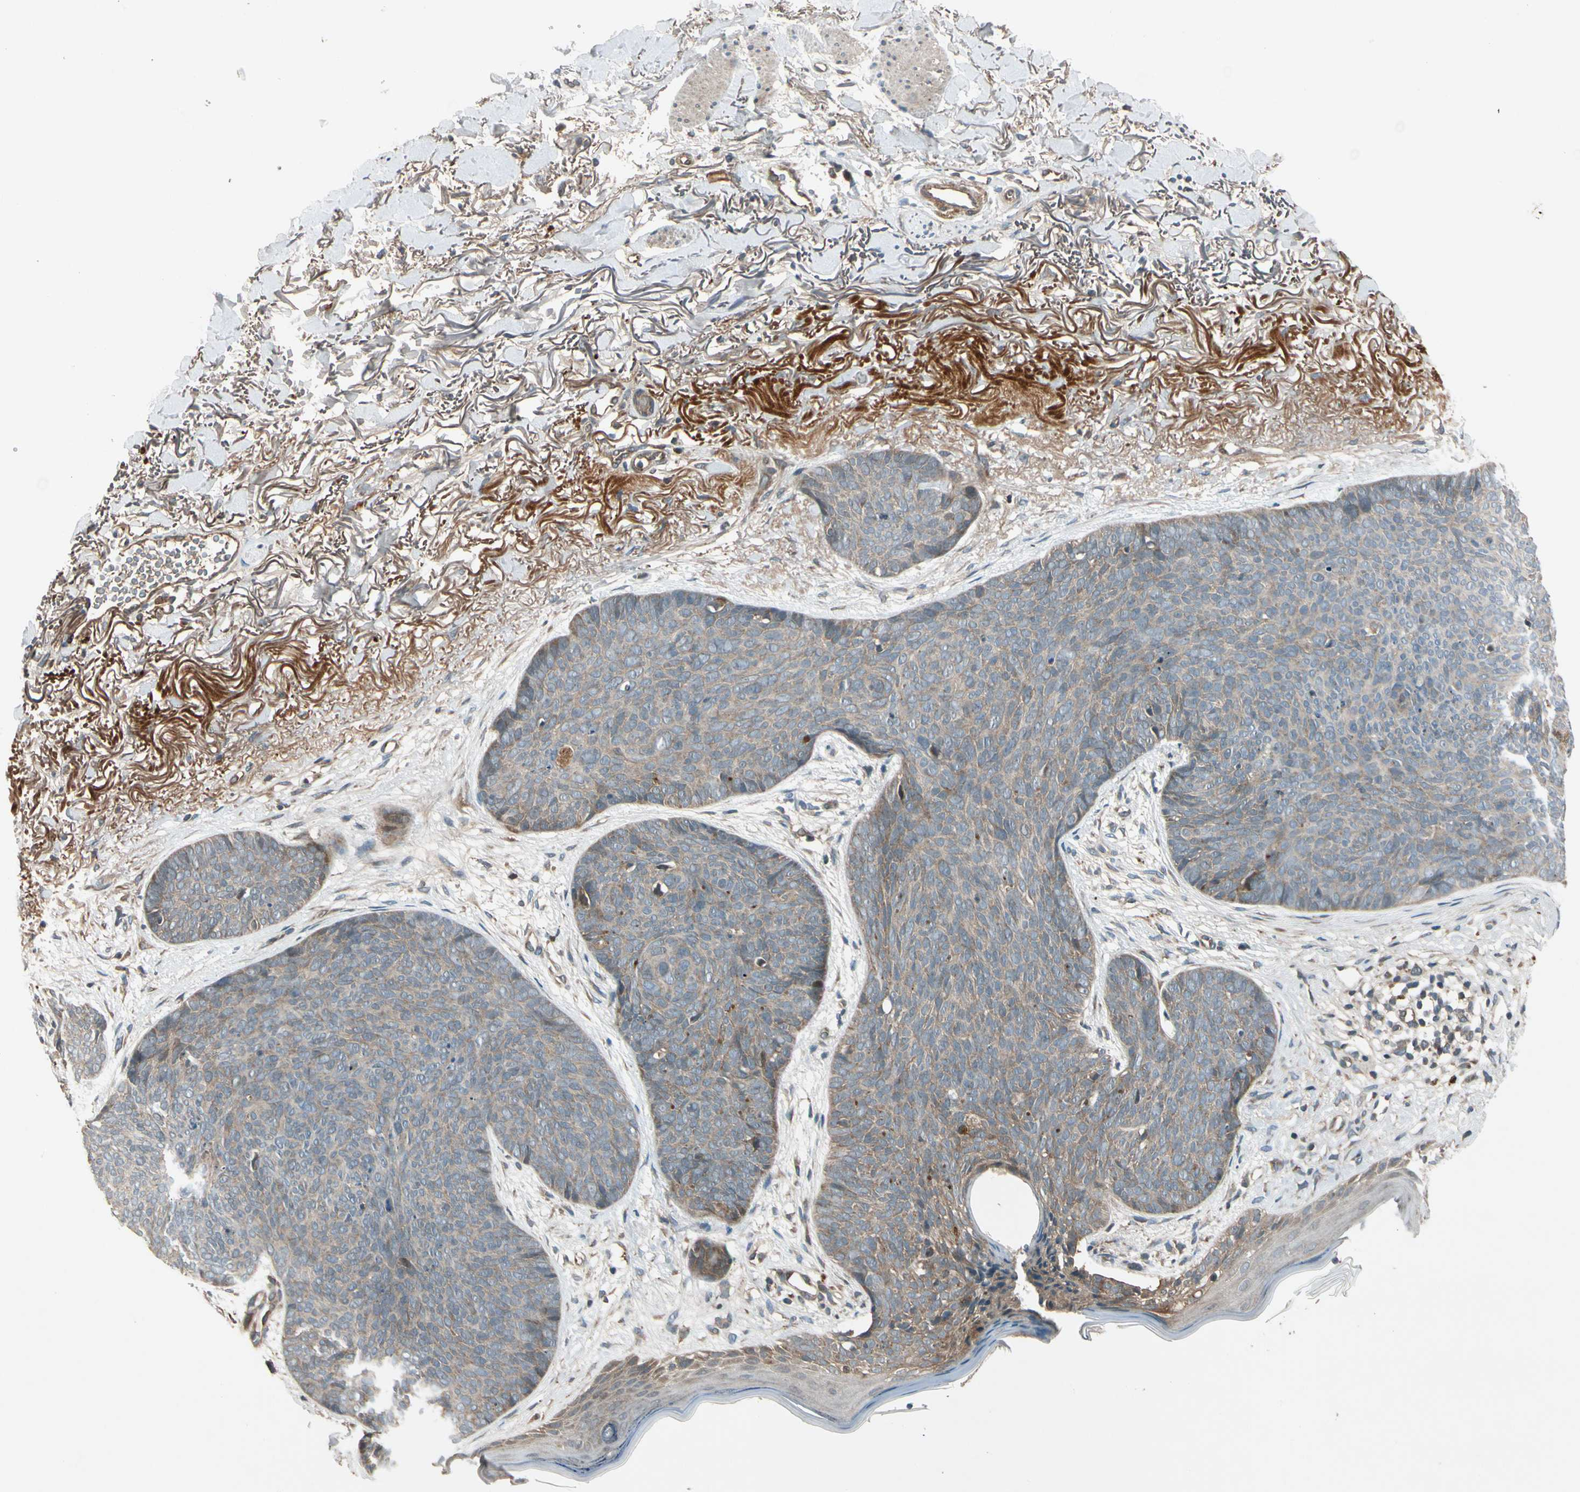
{"staining": {"intensity": "weak", "quantity": ">75%", "location": "cytoplasmic/membranous"}, "tissue": "skin cancer", "cell_type": "Tumor cells", "image_type": "cancer", "snomed": [{"axis": "morphology", "description": "Normal tissue, NOS"}, {"axis": "morphology", "description": "Basal cell carcinoma"}, {"axis": "topography", "description": "Skin"}], "caption": "Immunohistochemical staining of skin cancer (basal cell carcinoma) reveals weak cytoplasmic/membranous protein expression in about >75% of tumor cells.", "gene": "ACVR1C", "patient": {"sex": "female", "age": 70}}